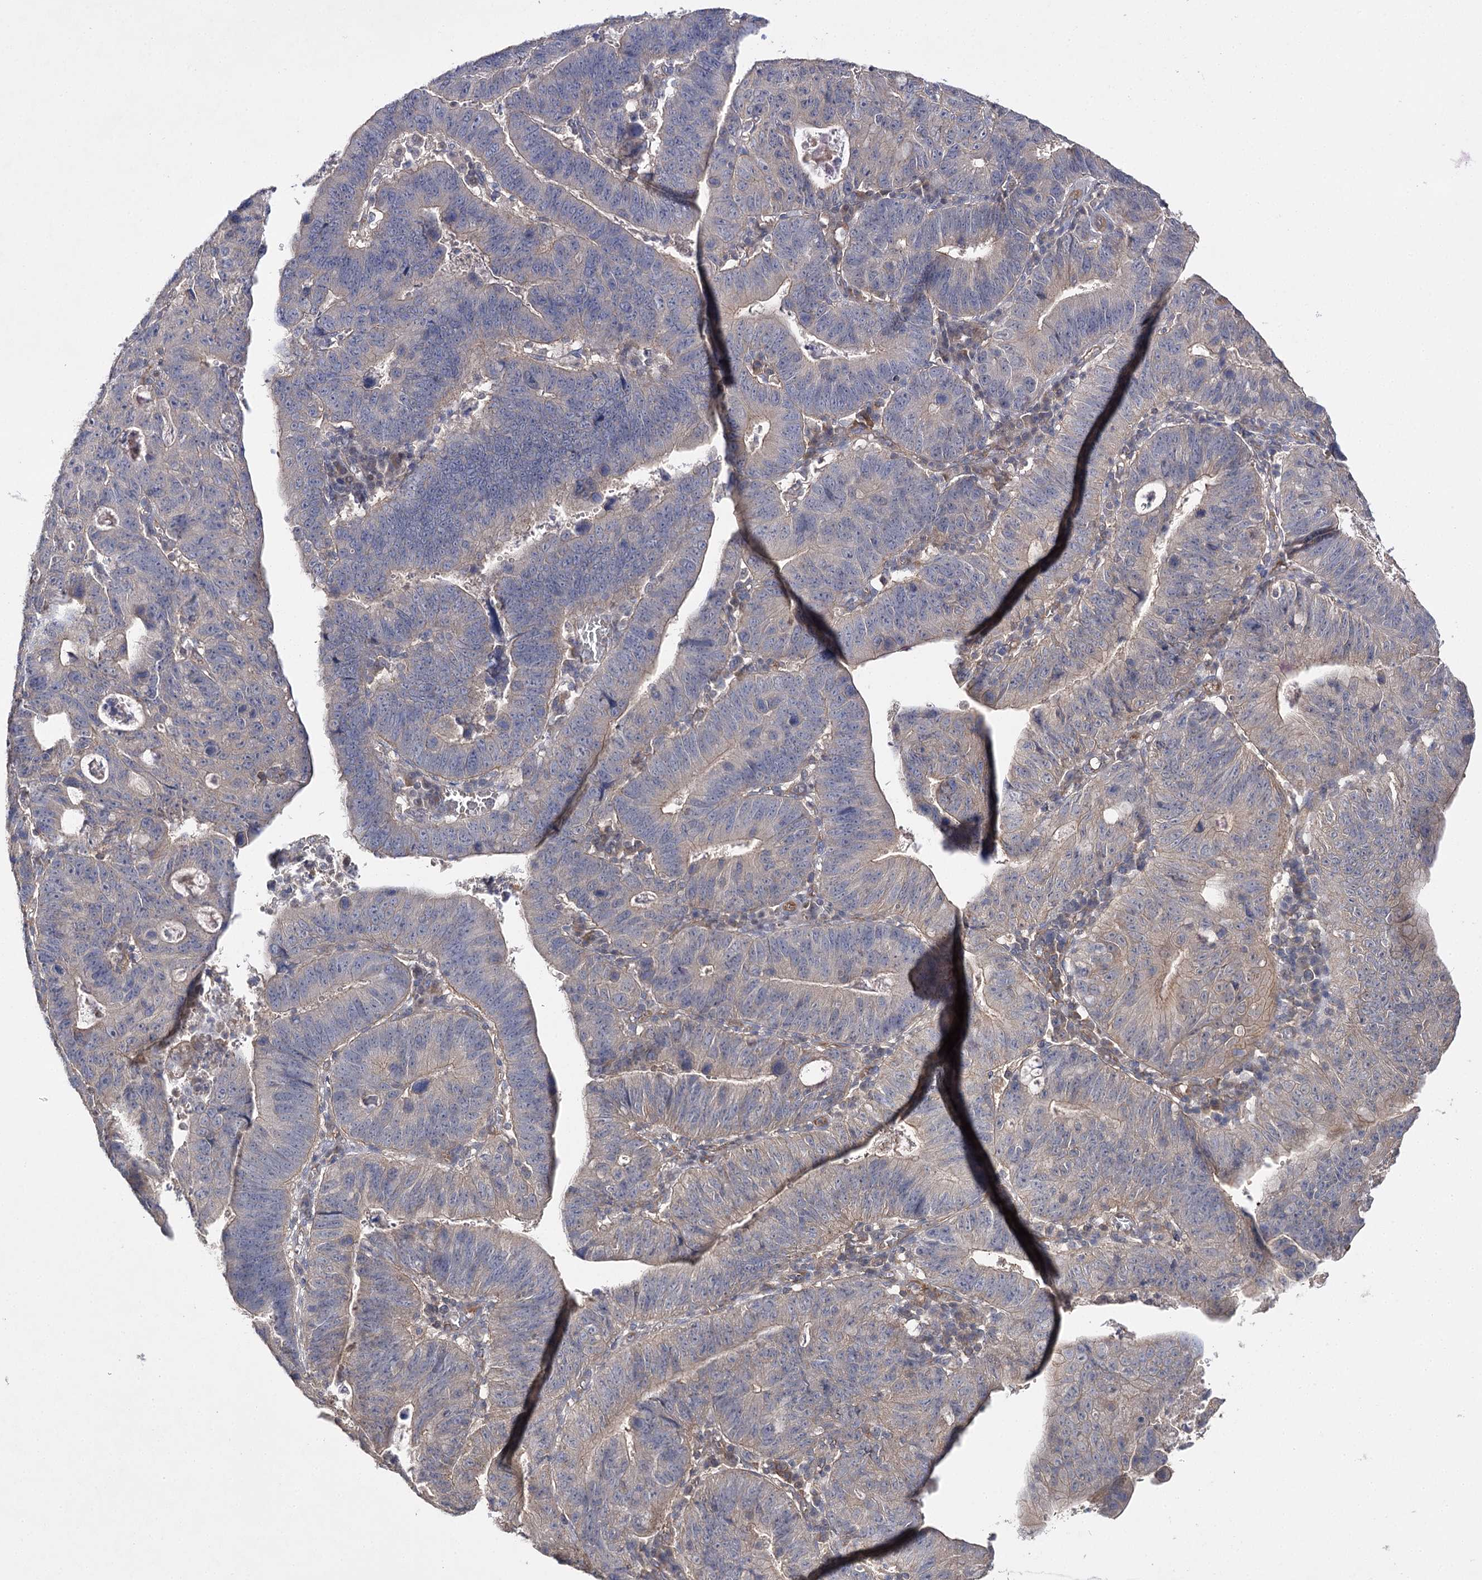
{"staining": {"intensity": "weak", "quantity": "25%-75%", "location": "cytoplasmic/membranous"}, "tissue": "stomach cancer", "cell_type": "Tumor cells", "image_type": "cancer", "snomed": [{"axis": "morphology", "description": "Adenocarcinoma, NOS"}, {"axis": "topography", "description": "Stomach"}], "caption": "The micrograph demonstrates a brown stain indicating the presence of a protein in the cytoplasmic/membranous of tumor cells in stomach cancer (adenocarcinoma).", "gene": "BCR", "patient": {"sex": "male", "age": 59}}